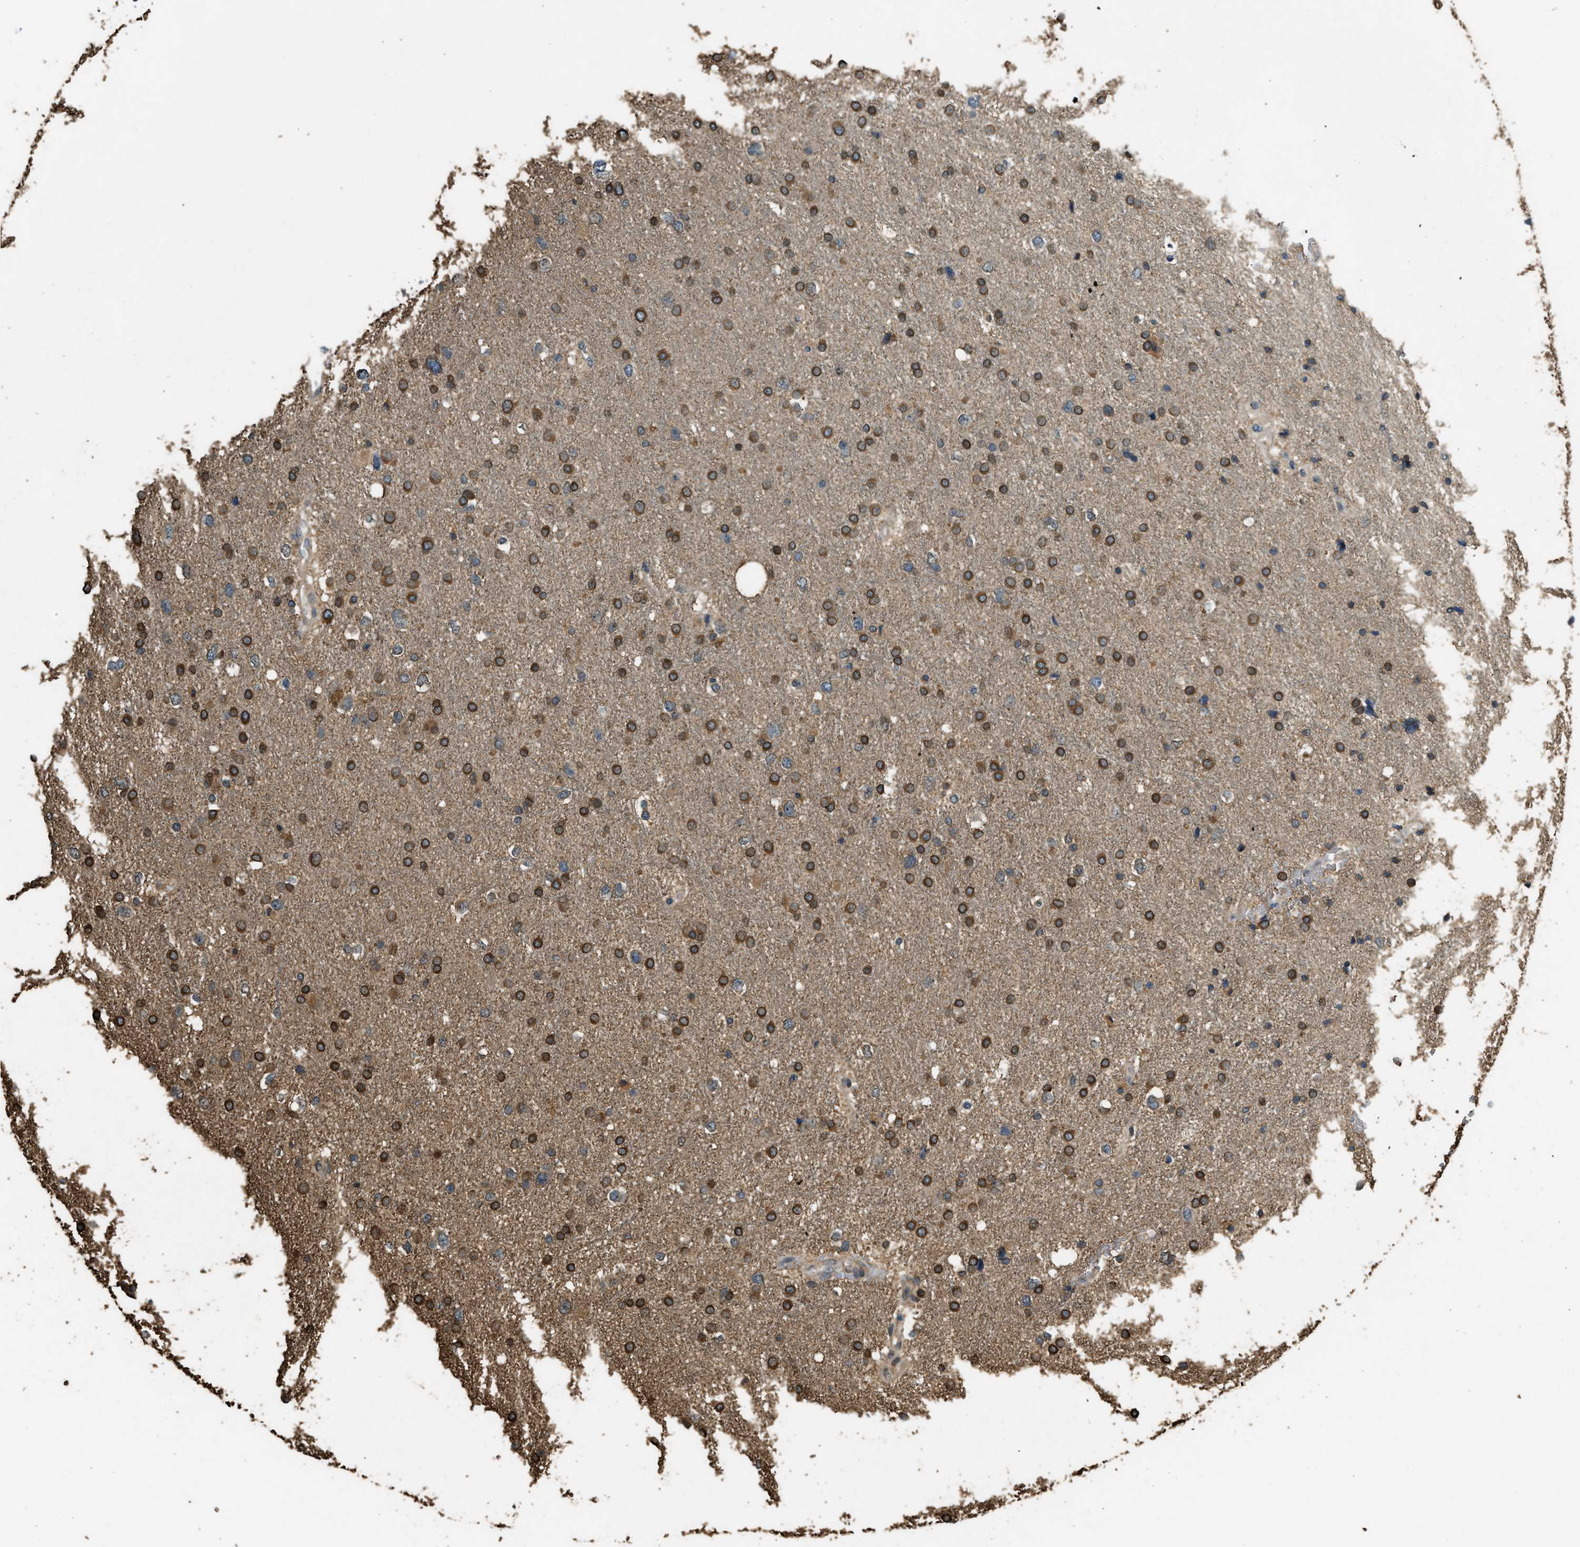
{"staining": {"intensity": "strong", "quantity": ">75%", "location": "cytoplasmic/membranous"}, "tissue": "glioma", "cell_type": "Tumor cells", "image_type": "cancer", "snomed": [{"axis": "morphology", "description": "Glioma, malignant, Low grade"}, {"axis": "topography", "description": "Brain"}], "caption": "Human glioma stained for a protein (brown) reveals strong cytoplasmic/membranous positive expression in approximately >75% of tumor cells.", "gene": "OS9", "patient": {"sex": "female", "age": 37}}